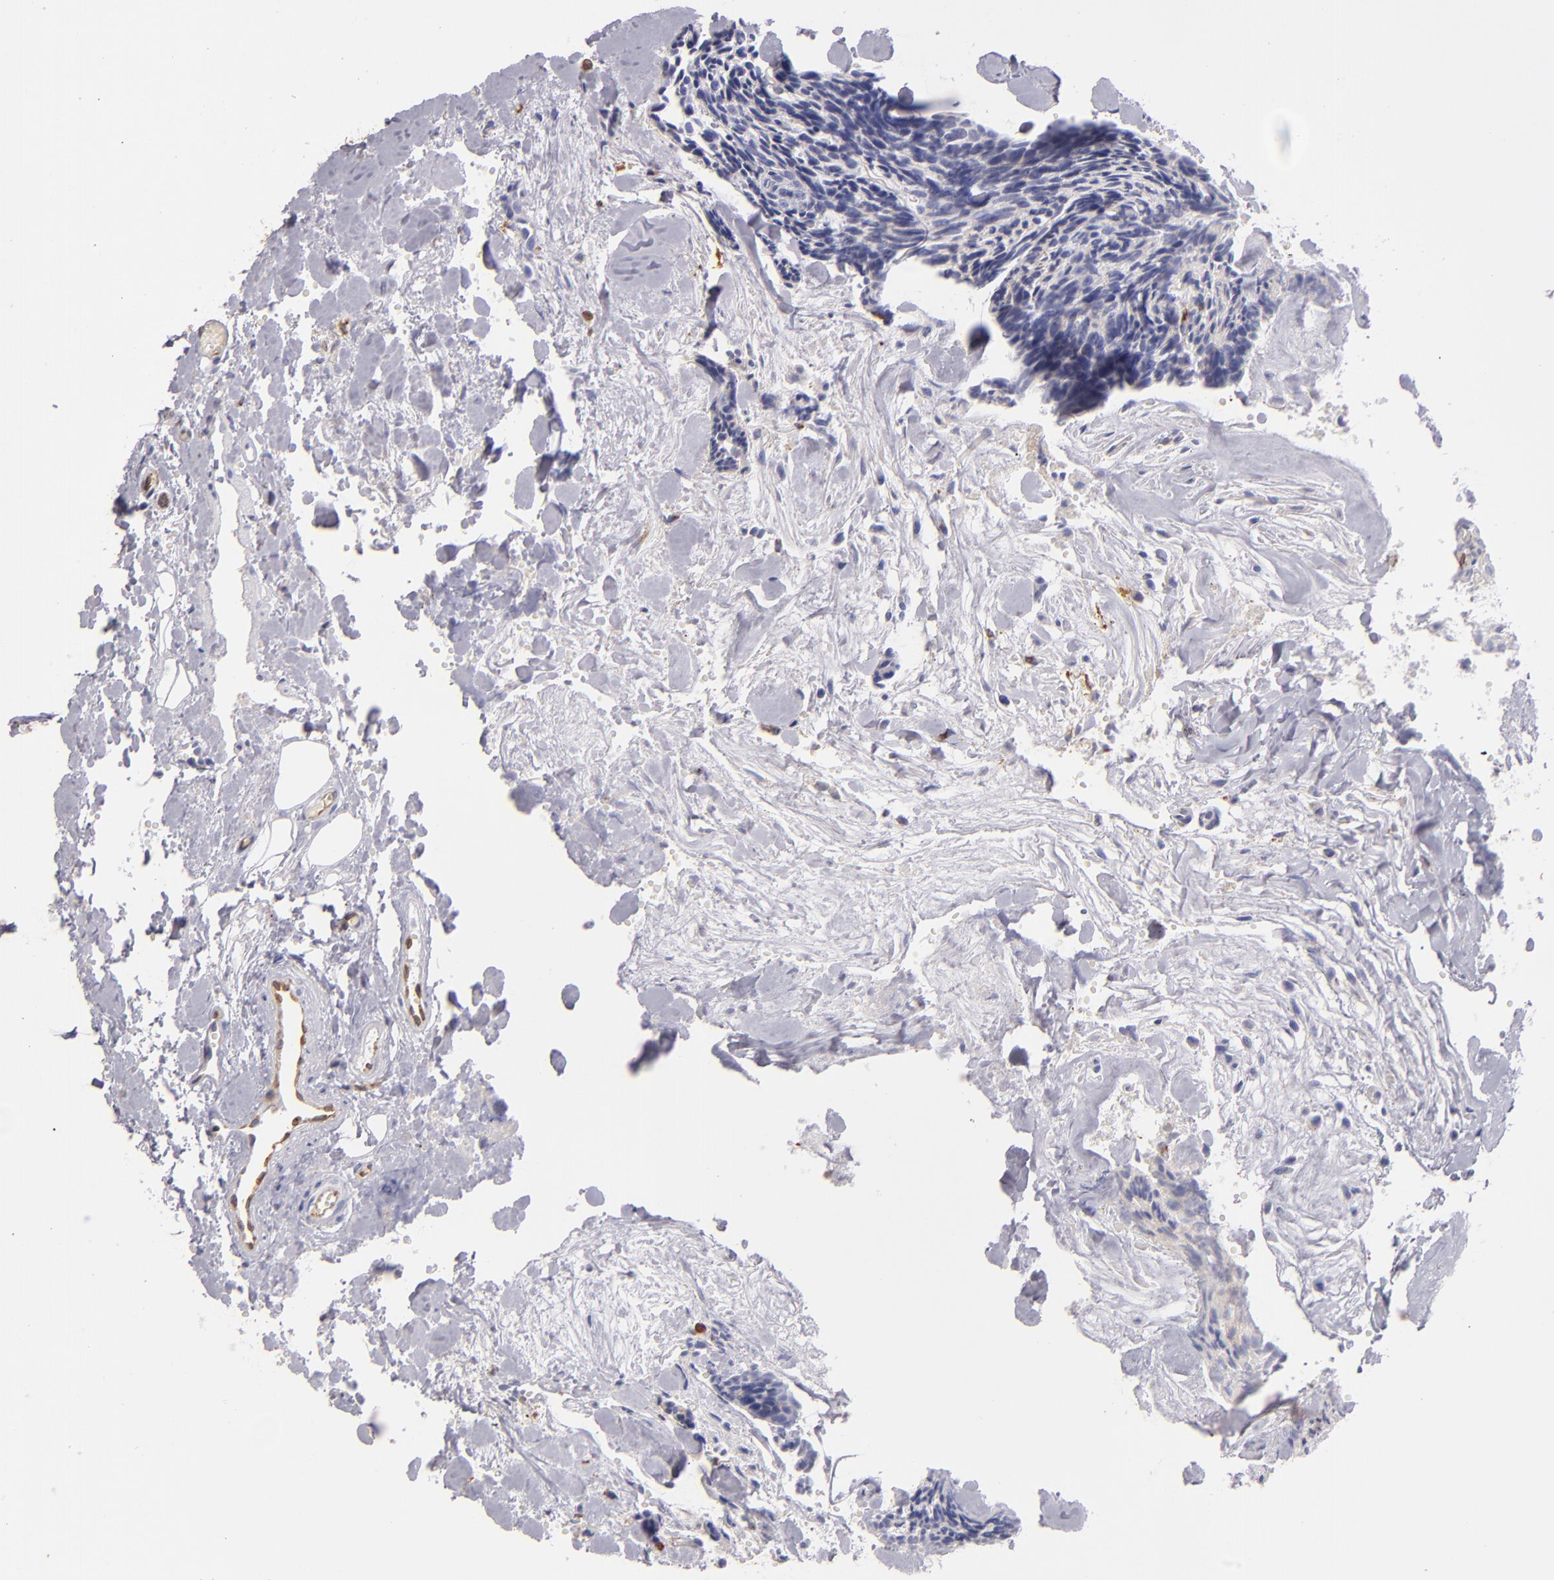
{"staining": {"intensity": "negative", "quantity": "none", "location": "none"}, "tissue": "head and neck cancer", "cell_type": "Tumor cells", "image_type": "cancer", "snomed": [{"axis": "morphology", "description": "Squamous cell carcinoma, NOS"}, {"axis": "topography", "description": "Salivary gland"}, {"axis": "topography", "description": "Head-Neck"}], "caption": "Tumor cells show no significant expression in head and neck cancer.", "gene": "CD74", "patient": {"sex": "male", "age": 70}}